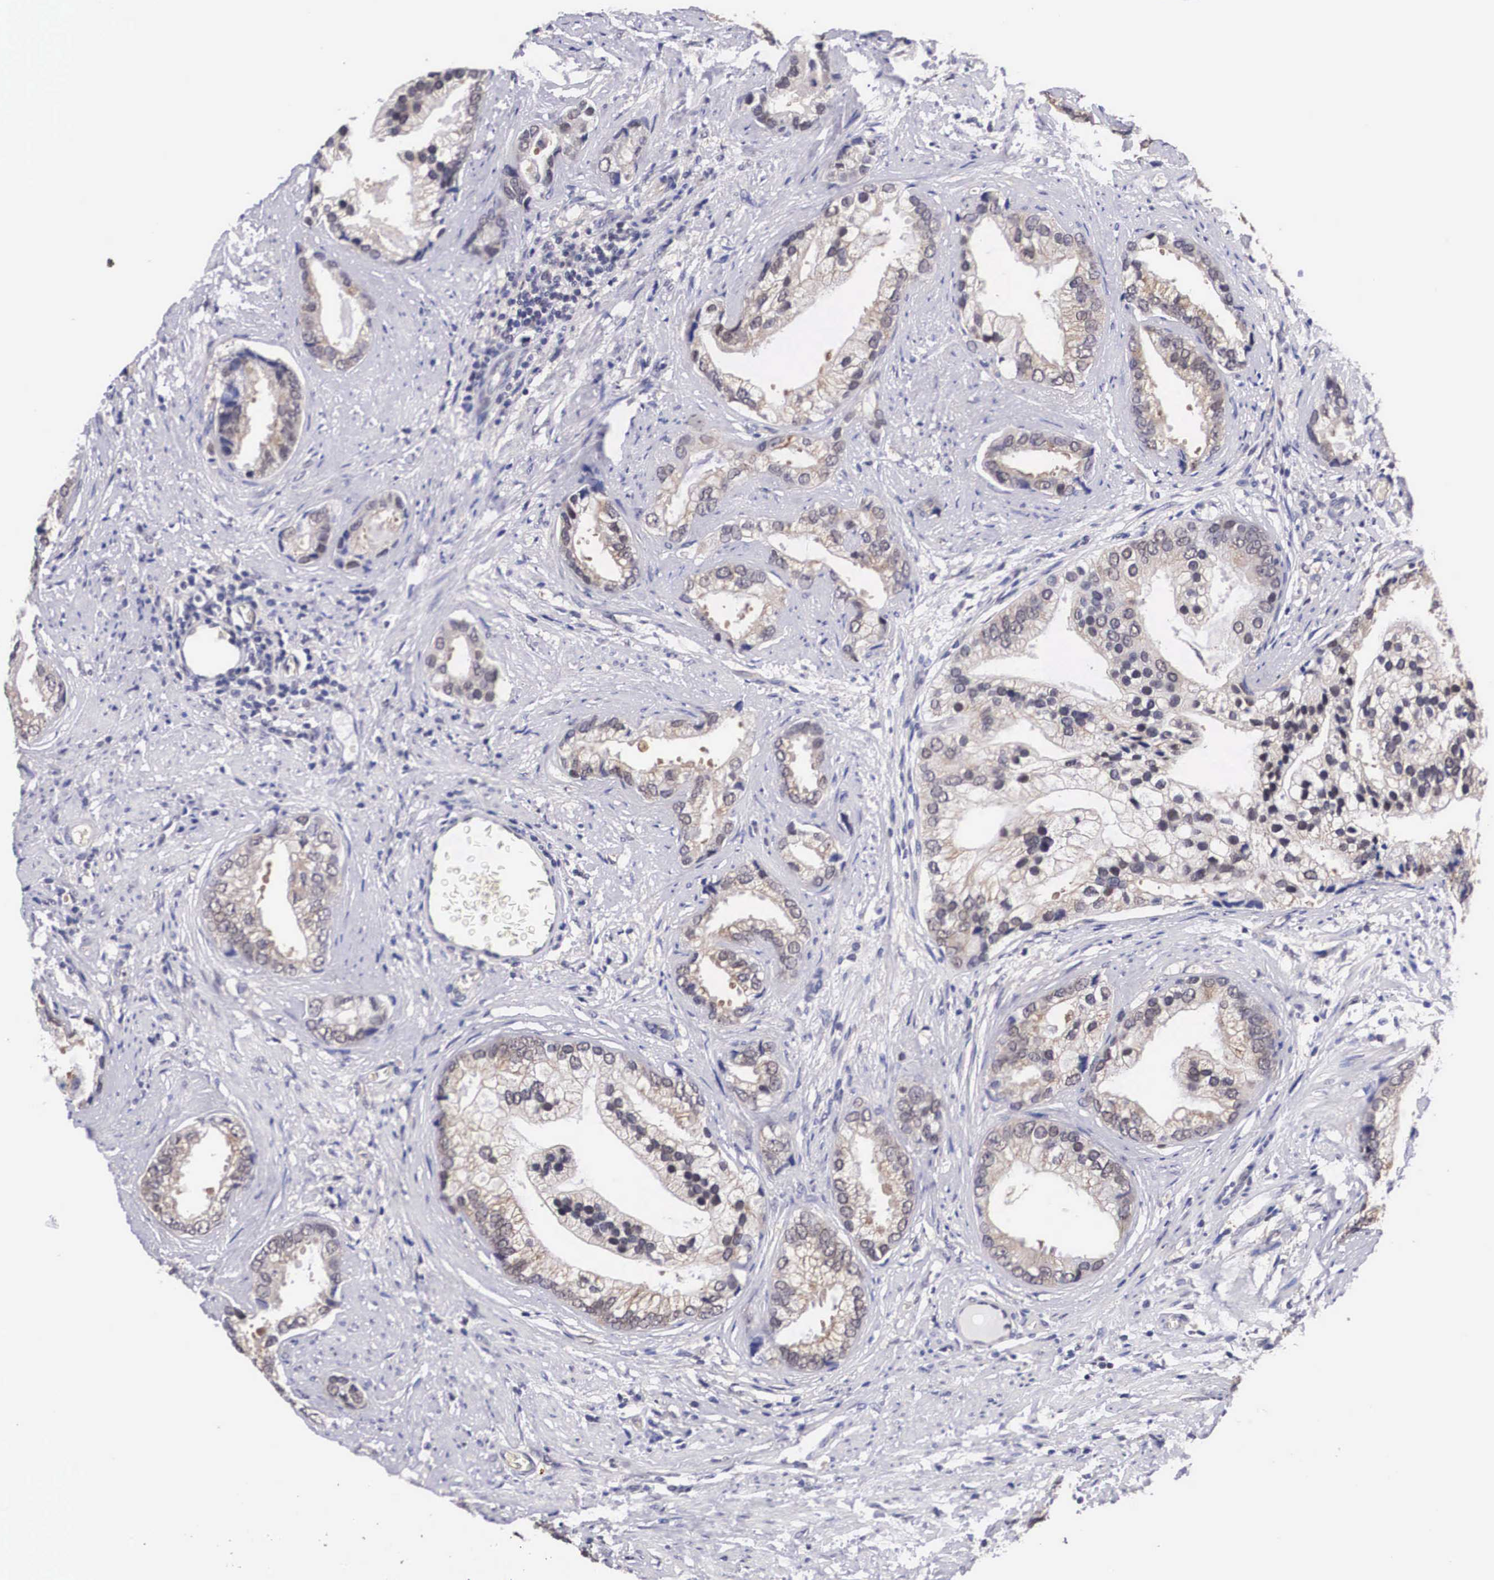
{"staining": {"intensity": "weak", "quantity": "25%-75%", "location": "cytoplasmic/membranous"}, "tissue": "prostate cancer", "cell_type": "Tumor cells", "image_type": "cancer", "snomed": [{"axis": "morphology", "description": "Adenocarcinoma, Medium grade"}, {"axis": "topography", "description": "Prostate"}], "caption": "A low amount of weak cytoplasmic/membranous expression is identified in approximately 25%-75% of tumor cells in prostate cancer (adenocarcinoma (medium-grade)) tissue.", "gene": "OTX2", "patient": {"sex": "male", "age": 65}}